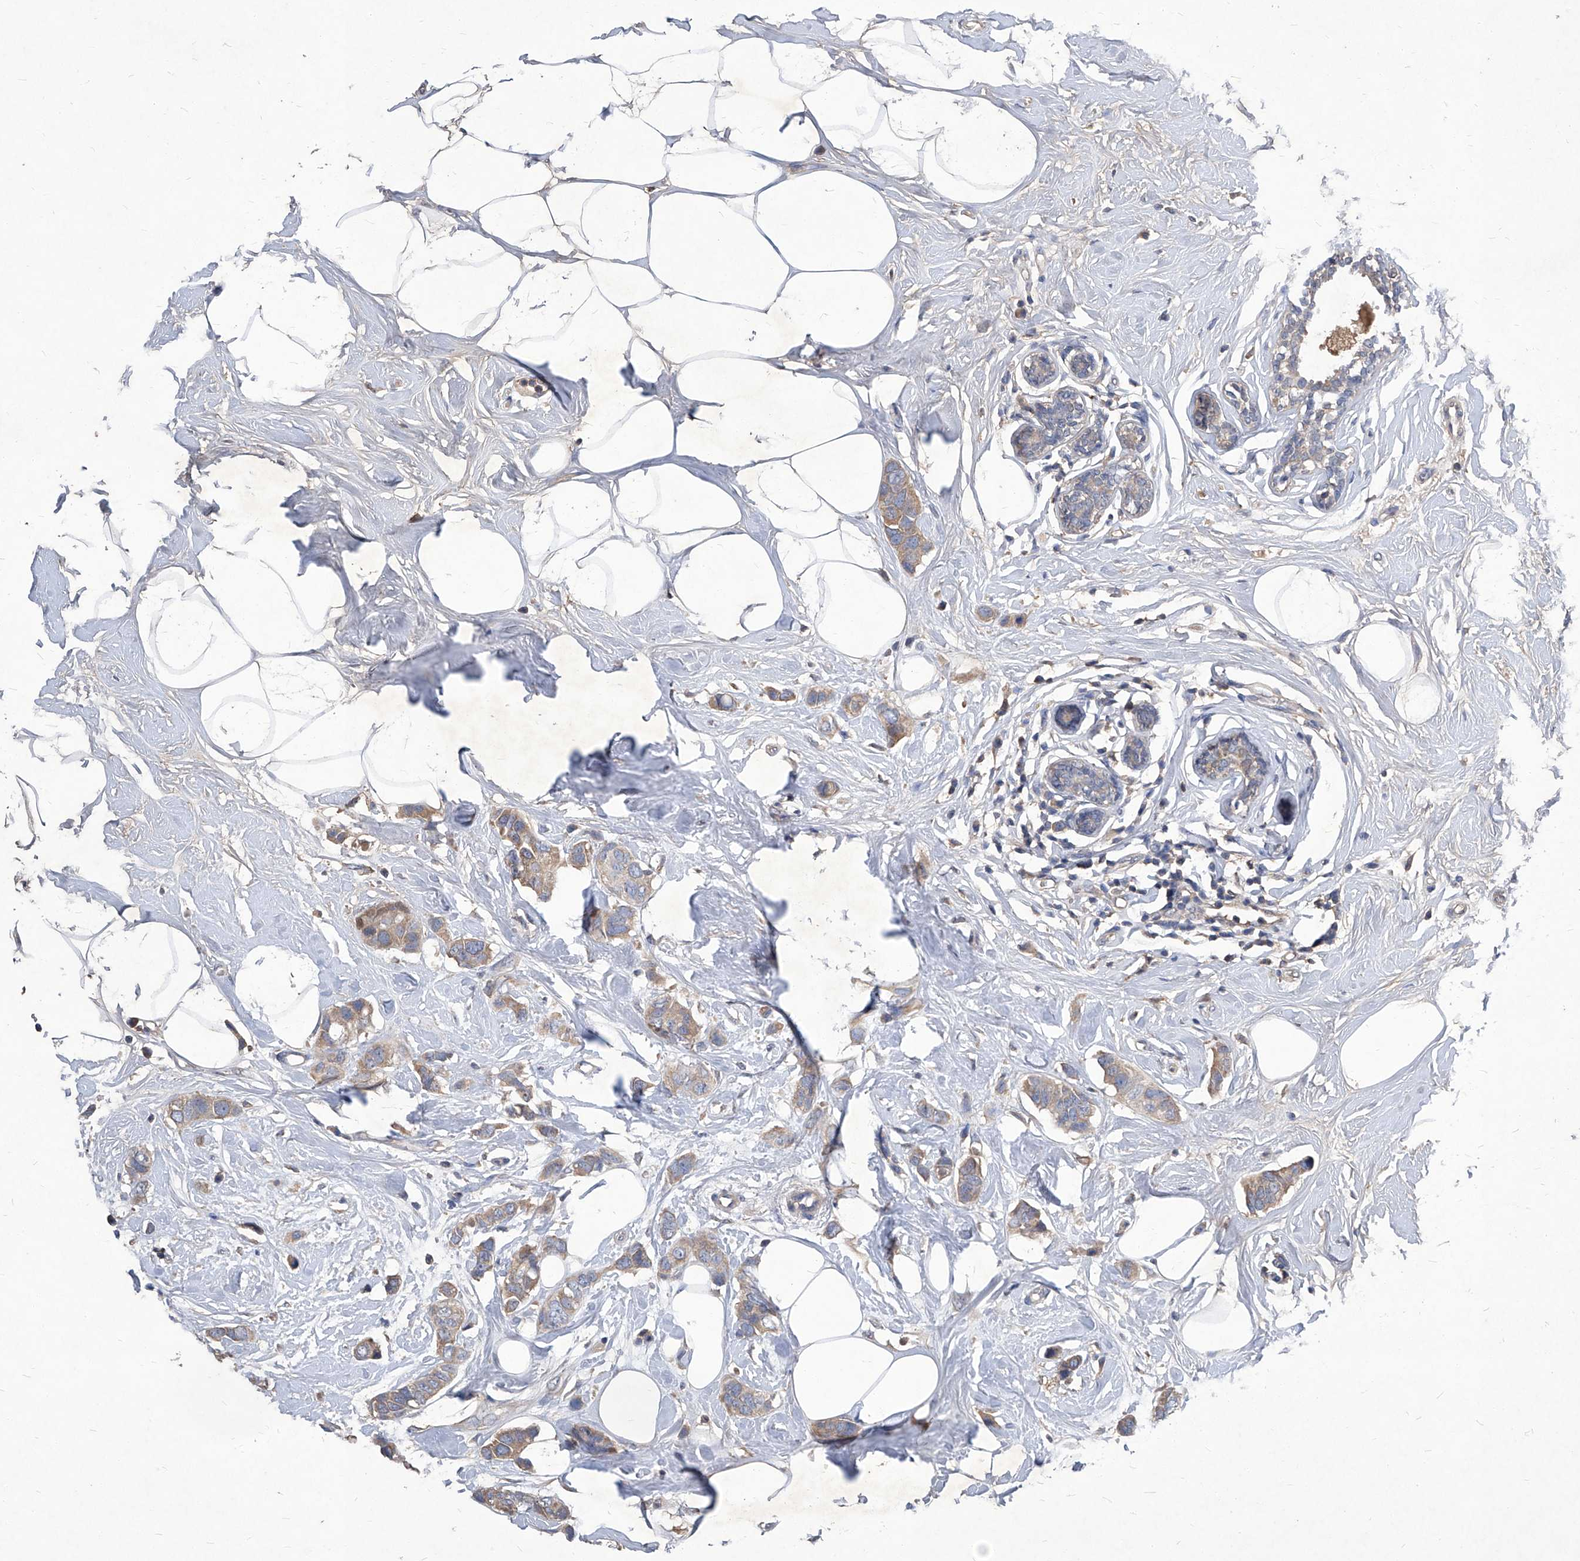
{"staining": {"intensity": "weak", "quantity": ">75%", "location": "cytoplasmic/membranous"}, "tissue": "breast cancer", "cell_type": "Tumor cells", "image_type": "cancer", "snomed": [{"axis": "morphology", "description": "Normal tissue, NOS"}, {"axis": "morphology", "description": "Duct carcinoma"}, {"axis": "topography", "description": "Breast"}], "caption": "A micrograph of human breast cancer (infiltrating ductal carcinoma) stained for a protein exhibits weak cytoplasmic/membranous brown staining in tumor cells.", "gene": "SYNGR1", "patient": {"sex": "female", "age": 50}}